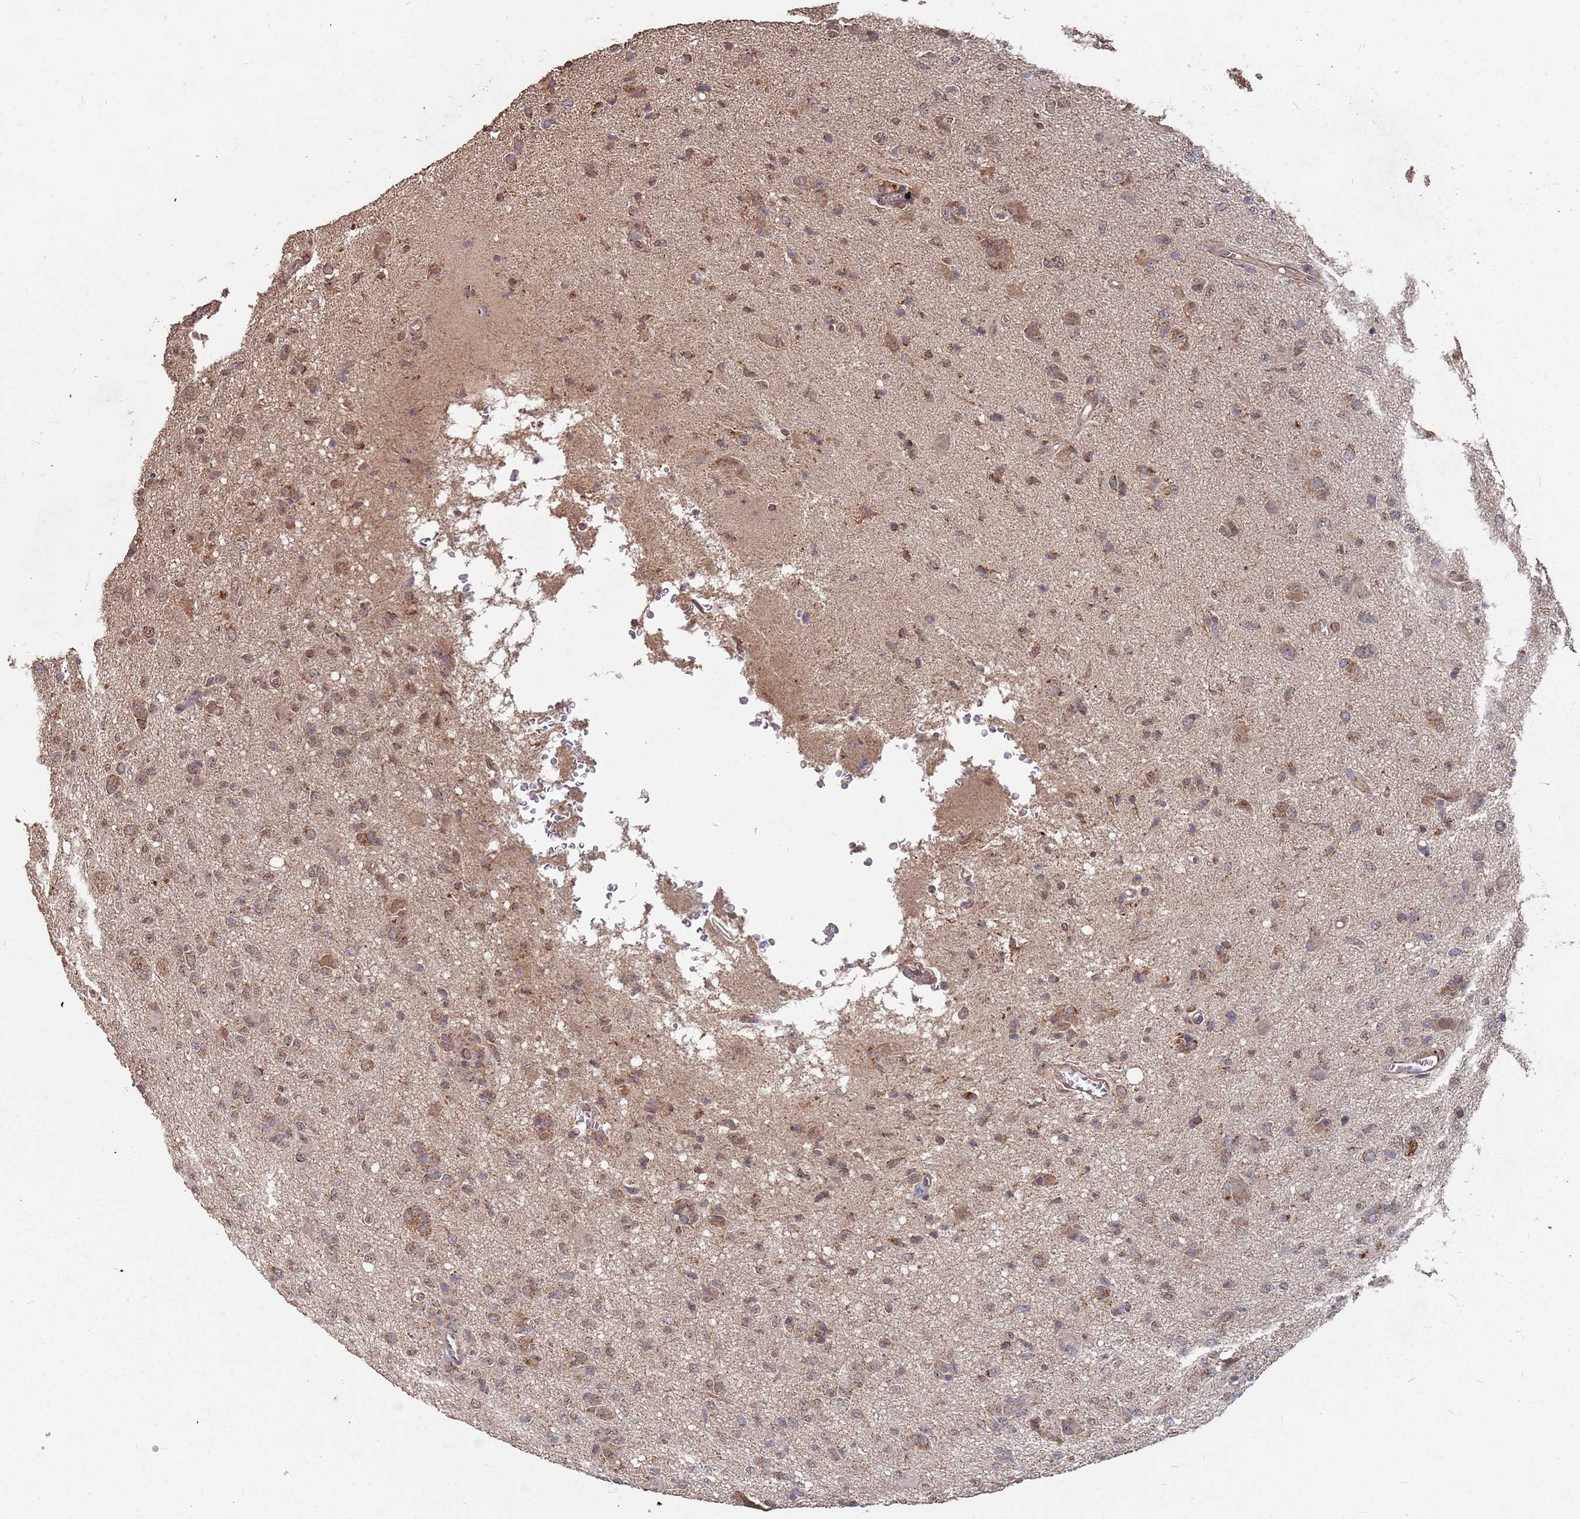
{"staining": {"intensity": "moderate", "quantity": ">75%", "location": "cytoplasmic/membranous,nuclear"}, "tissue": "glioma", "cell_type": "Tumor cells", "image_type": "cancer", "snomed": [{"axis": "morphology", "description": "Glioma, malignant, High grade"}, {"axis": "topography", "description": "Brain"}], "caption": "Immunohistochemistry (IHC) (DAB (3,3'-diaminobenzidine)) staining of human malignant glioma (high-grade) displays moderate cytoplasmic/membranous and nuclear protein positivity in about >75% of tumor cells. (Stains: DAB (3,3'-diaminobenzidine) in brown, nuclei in blue, Microscopy: brightfield microscopy at high magnification).", "gene": "PRORP", "patient": {"sex": "female", "age": 57}}